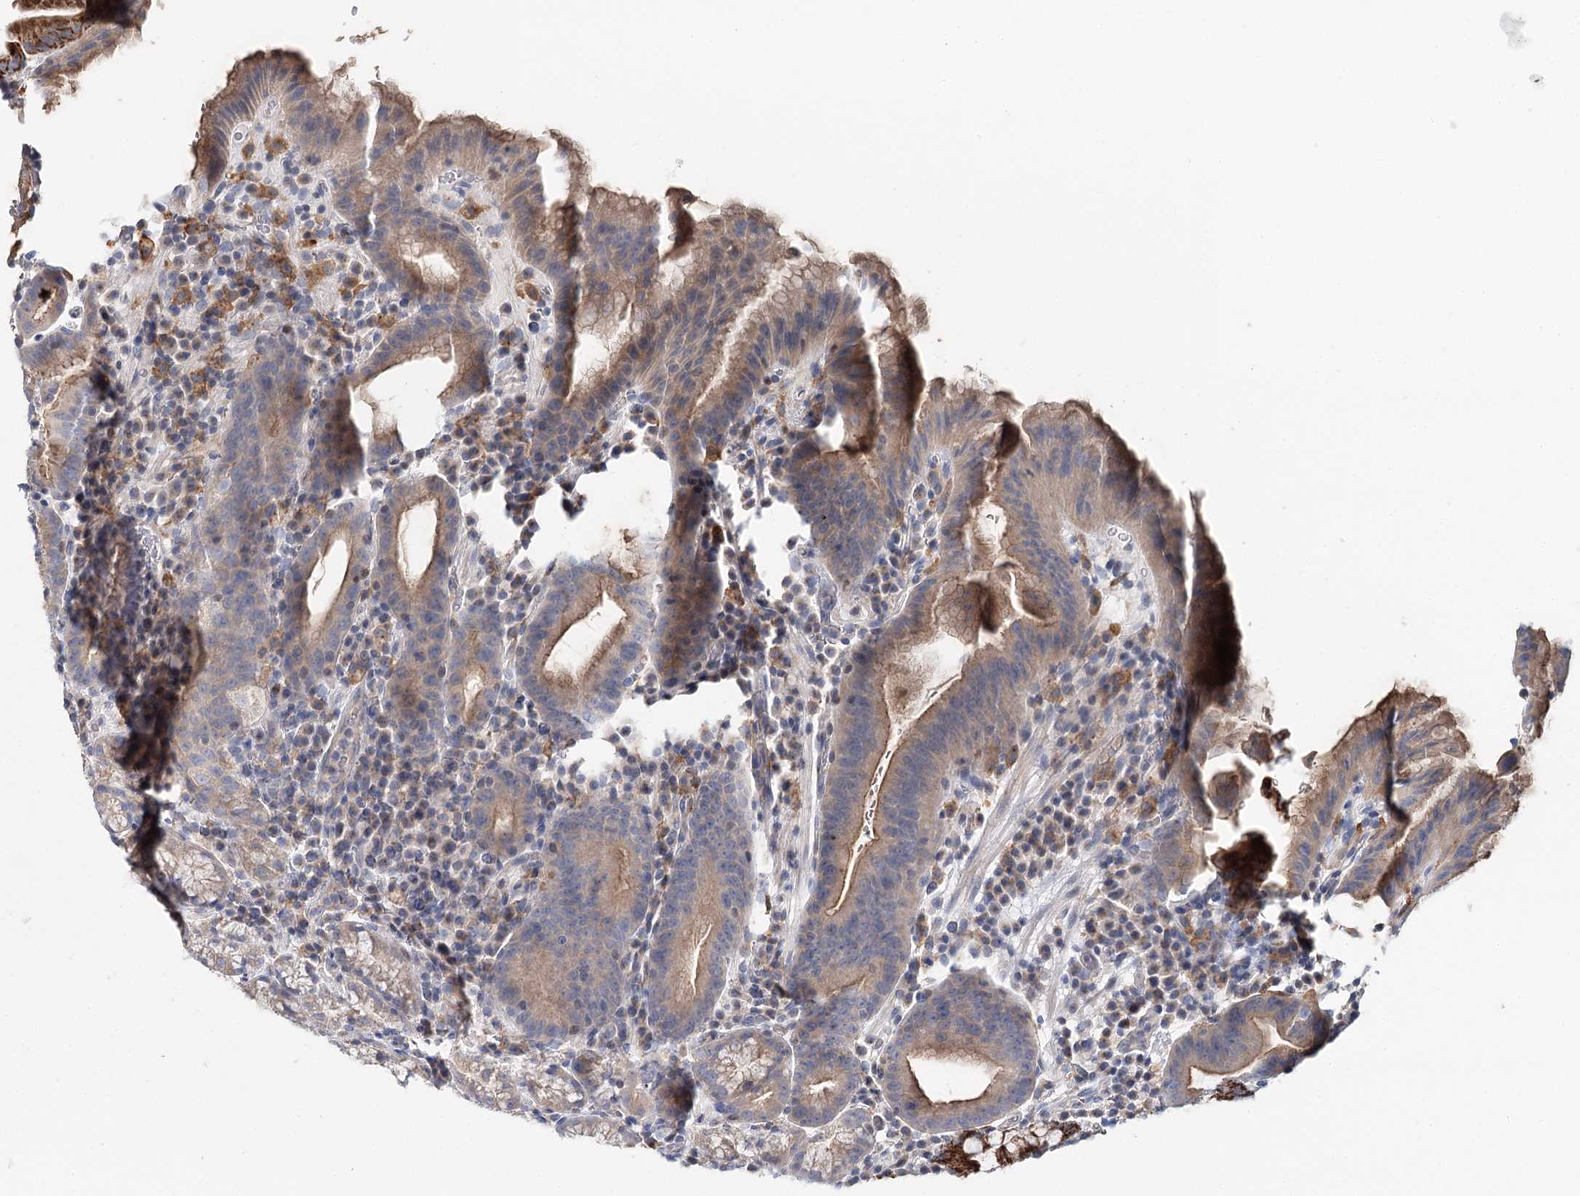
{"staining": {"intensity": "weak", "quantity": "25%-75%", "location": "cytoplasmic/membranous"}, "tissue": "stomach", "cell_type": "Glandular cells", "image_type": "normal", "snomed": [{"axis": "morphology", "description": "Normal tissue, NOS"}, {"axis": "morphology", "description": "Inflammation, NOS"}, {"axis": "topography", "description": "Stomach"}], "caption": "High-magnification brightfield microscopy of unremarkable stomach stained with DAB (brown) and counterstained with hematoxylin (blue). glandular cells exhibit weak cytoplasmic/membranous expression is present in about25%-75% of cells. Immunohistochemistry (ihc) stains the protein of interest in brown and the nuclei are stained blue.", "gene": "DAPK1", "patient": {"sex": "male", "age": 79}}